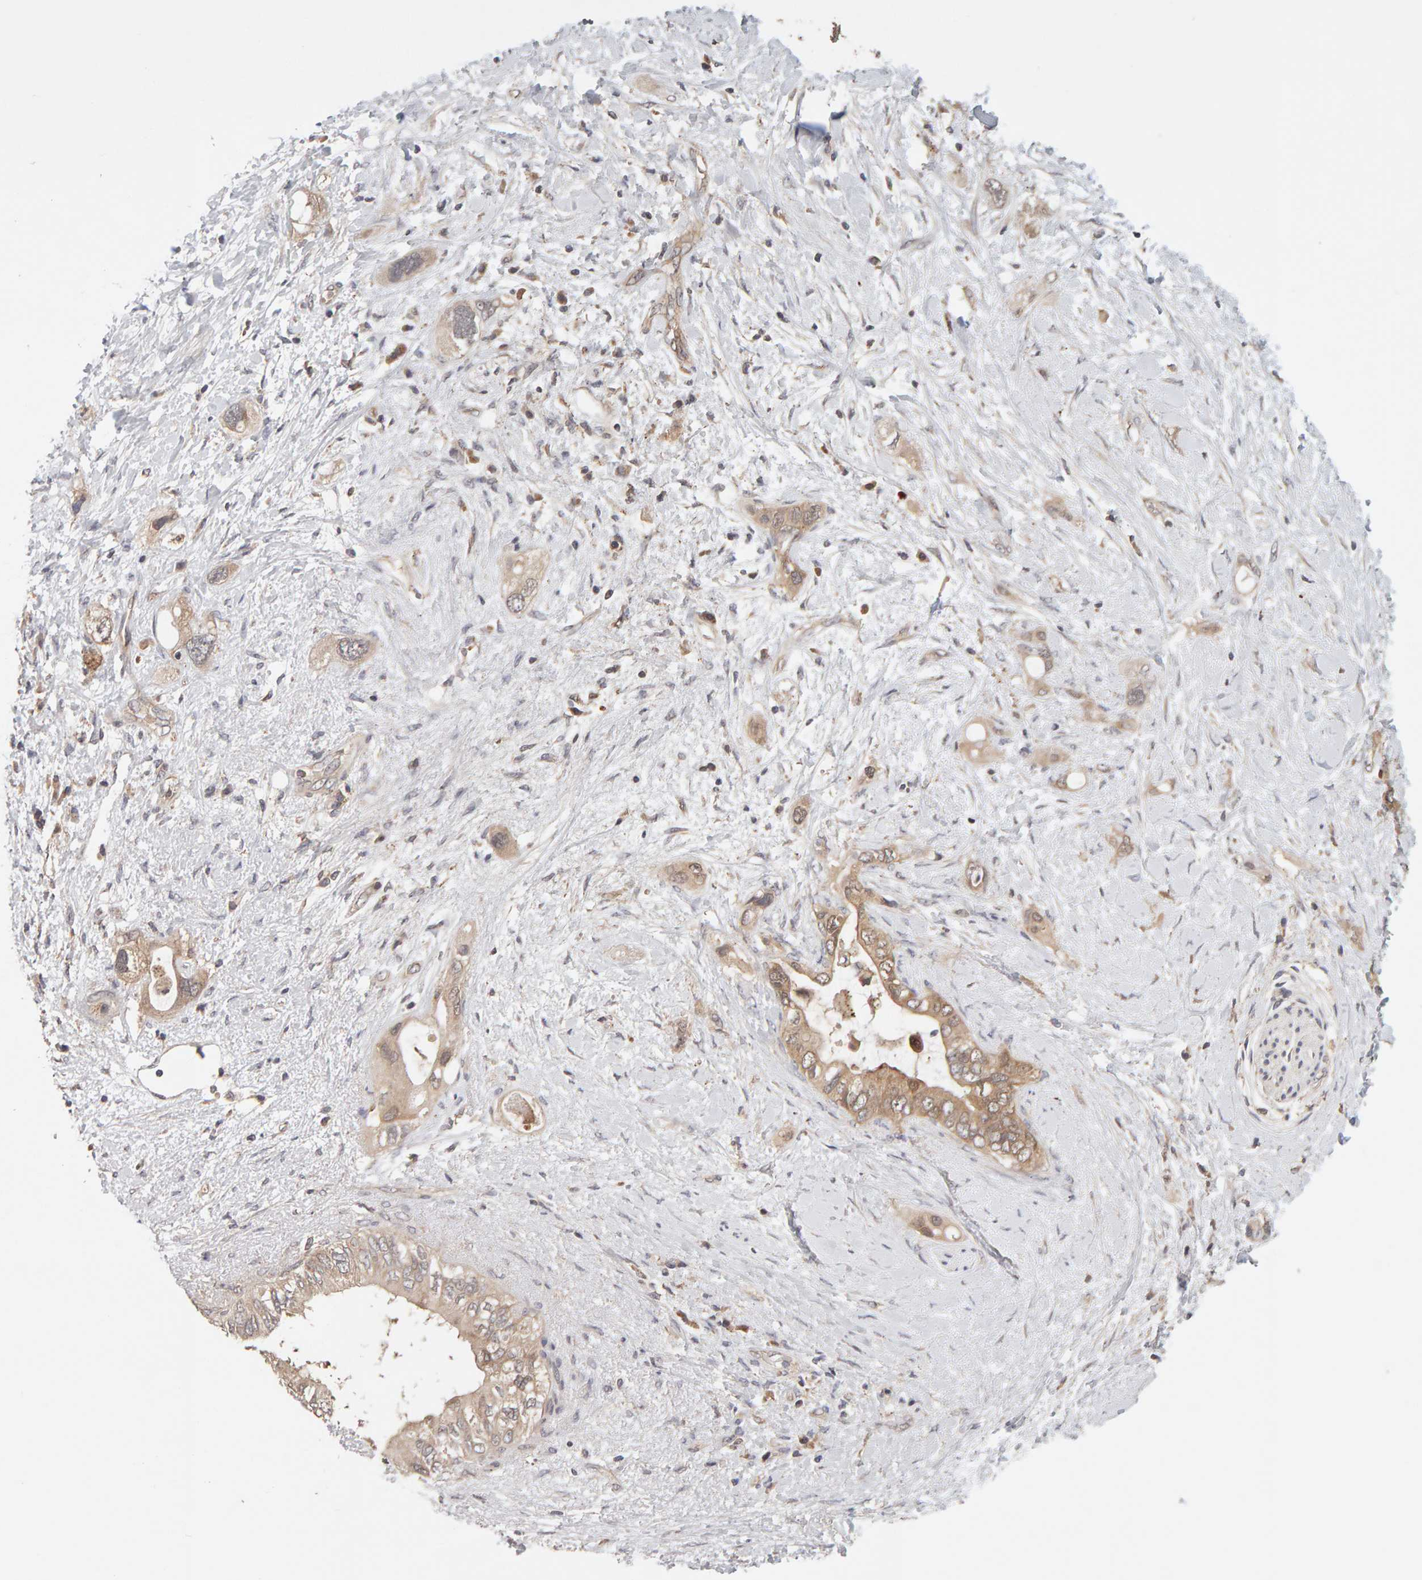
{"staining": {"intensity": "weak", "quantity": ">75%", "location": "cytoplasmic/membranous"}, "tissue": "pancreatic cancer", "cell_type": "Tumor cells", "image_type": "cancer", "snomed": [{"axis": "morphology", "description": "Adenocarcinoma, NOS"}, {"axis": "topography", "description": "Pancreas"}], "caption": "Protein staining reveals weak cytoplasmic/membranous expression in approximately >75% of tumor cells in pancreatic cancer.", "gene": "DNAJC7", "patient": {"sex": "female", "age": 56}}